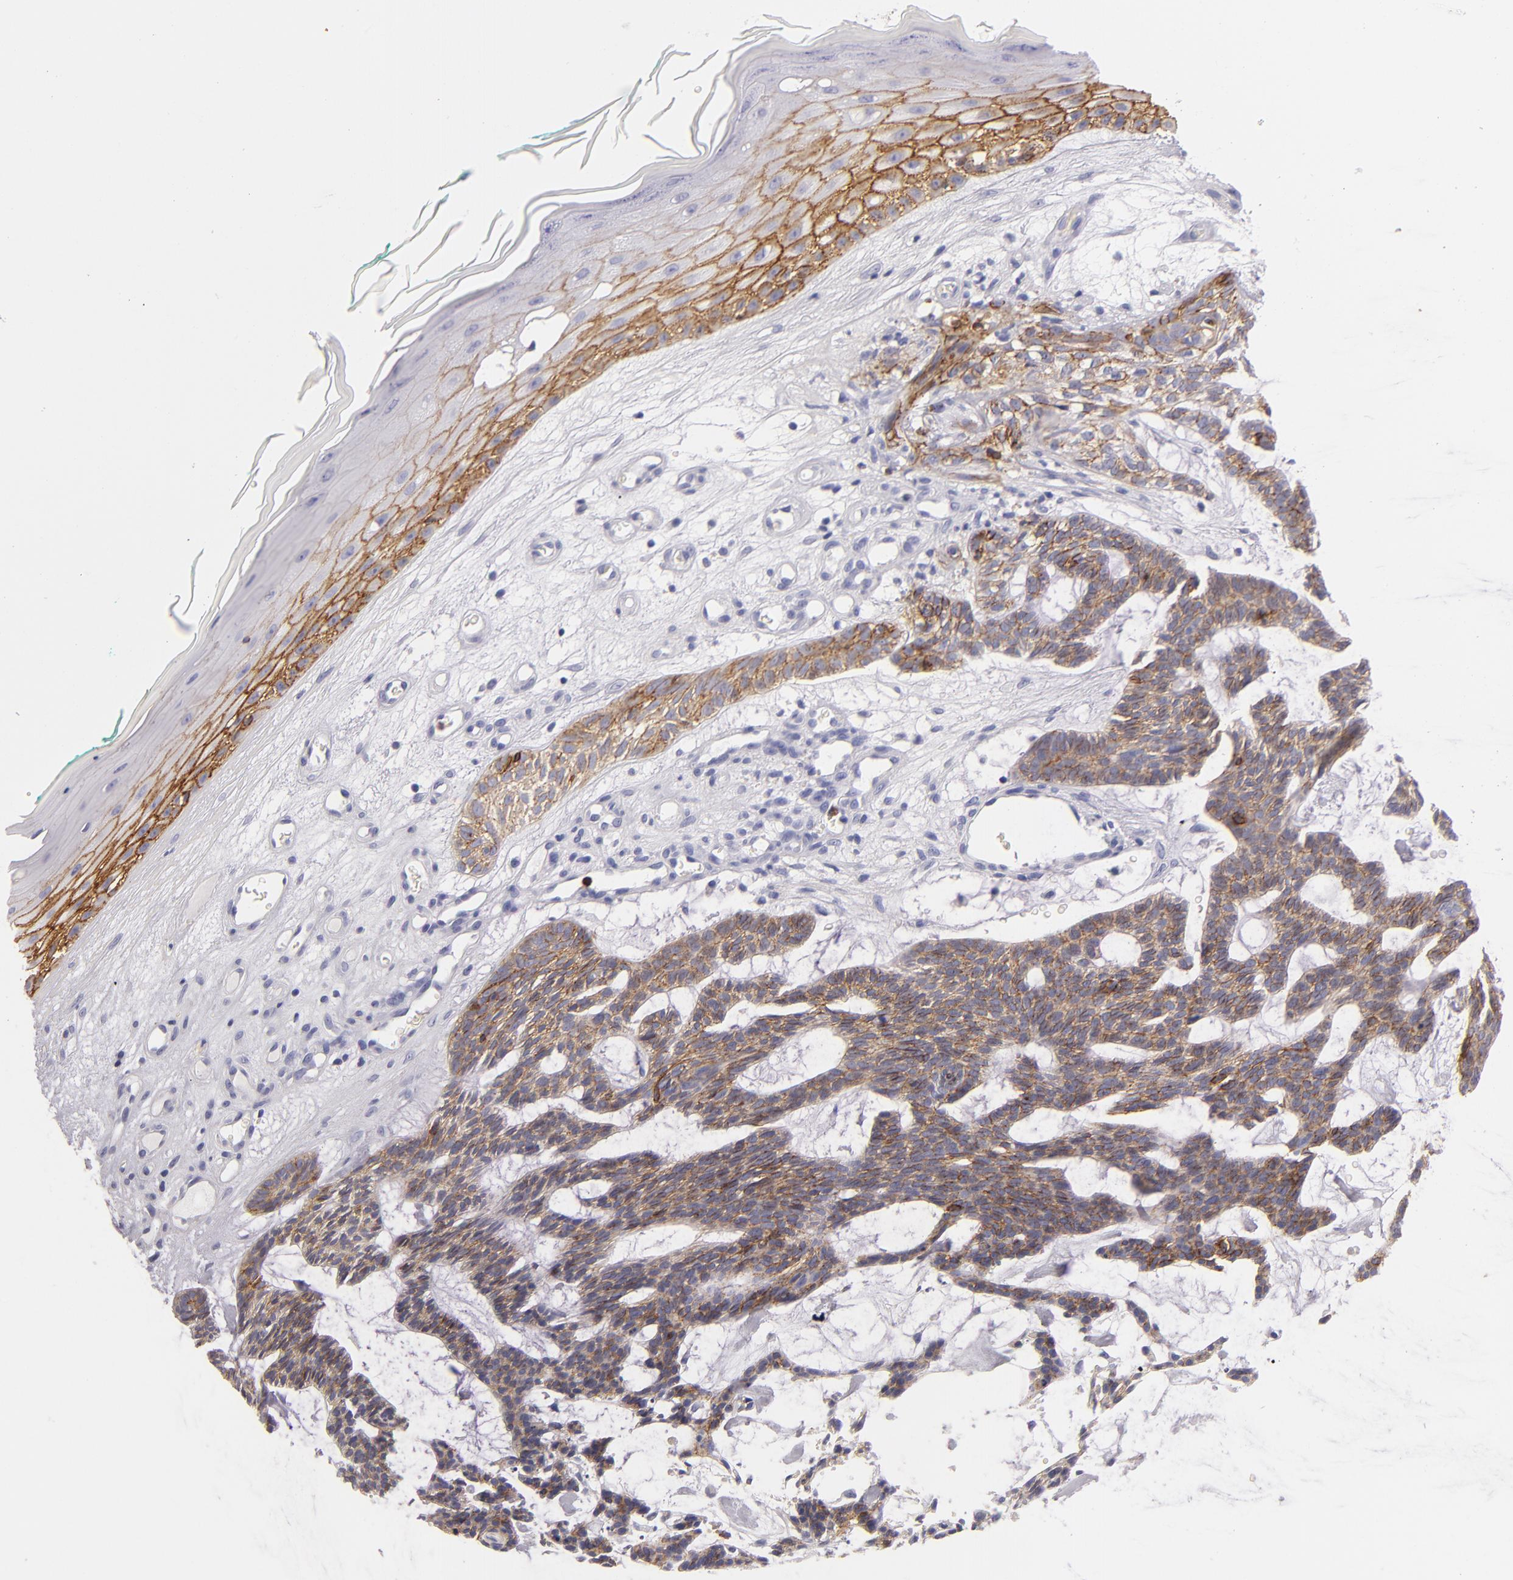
{"staining": {"intensity": "moderate", "quantity": ">75%", "location": "cytoplasmic/membranous"}, "tissue": "skin cancer", "cell_type": "Tumor cells", "image_type": "cancer", "snomed": [{"axis": "morphology", "description": "Basal cell carcinoma"}, {"axis": "topography", "description": "Skin"}], "caption": "DAB (3,3'-diaminobenzidine) immunohistochemical staining of skin cancer displays moderate cytoplasmic/membranous protein positivity in approximately >75% of tumor cells. The staining is performed using DAB (3,3'-diaminobenzidine) brown chromogen to label protein expression. The nuclei are counter-stained blue using hematoxylin.", "gene": "CDH3", "patient": {"sex": "male", "age": 75}}